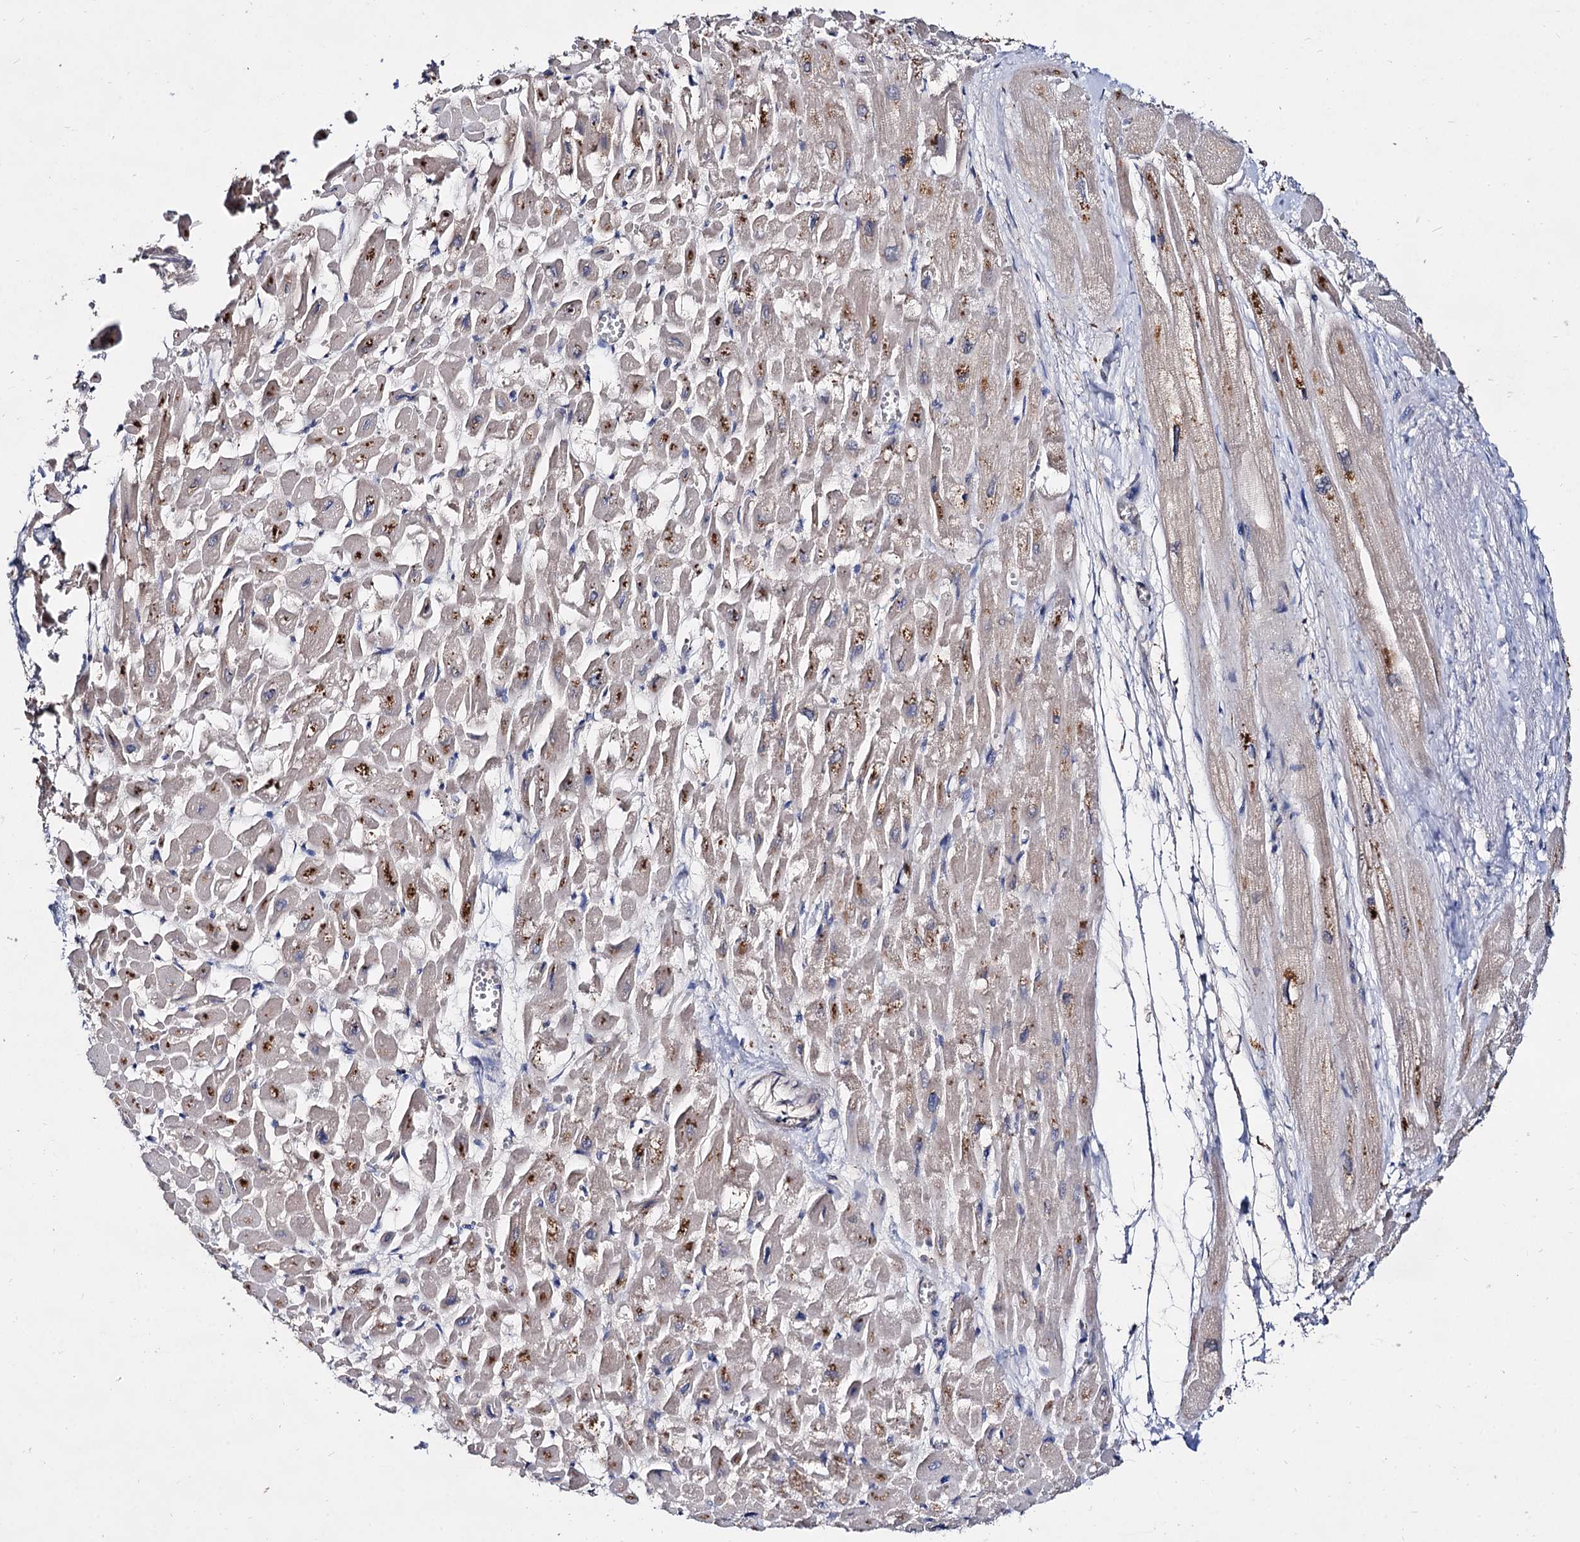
{"staining": {"intensity": "moderate", "quantity": "<25%", "location": "cytoplasmic/membranous"}, "tissue": "heart muscle", "cell_type": "Cardiomyocytes", "image_type": "normal", "snomed": [{"axis": "morphology", "description": "Normal tissue, NOS"}, {"axis": "topography", "description": "Heart"}], "caption": "Immunohistochemistry histopathology image of unremarkable human heart muscle stained for a protein (brown), which reveals low levels of moderate cytoplasmic/membranous staining in approximately <25% of cardiomyocytes.", "gene": "ACTR6", "patient": {"sex": "male", "age": 54}}